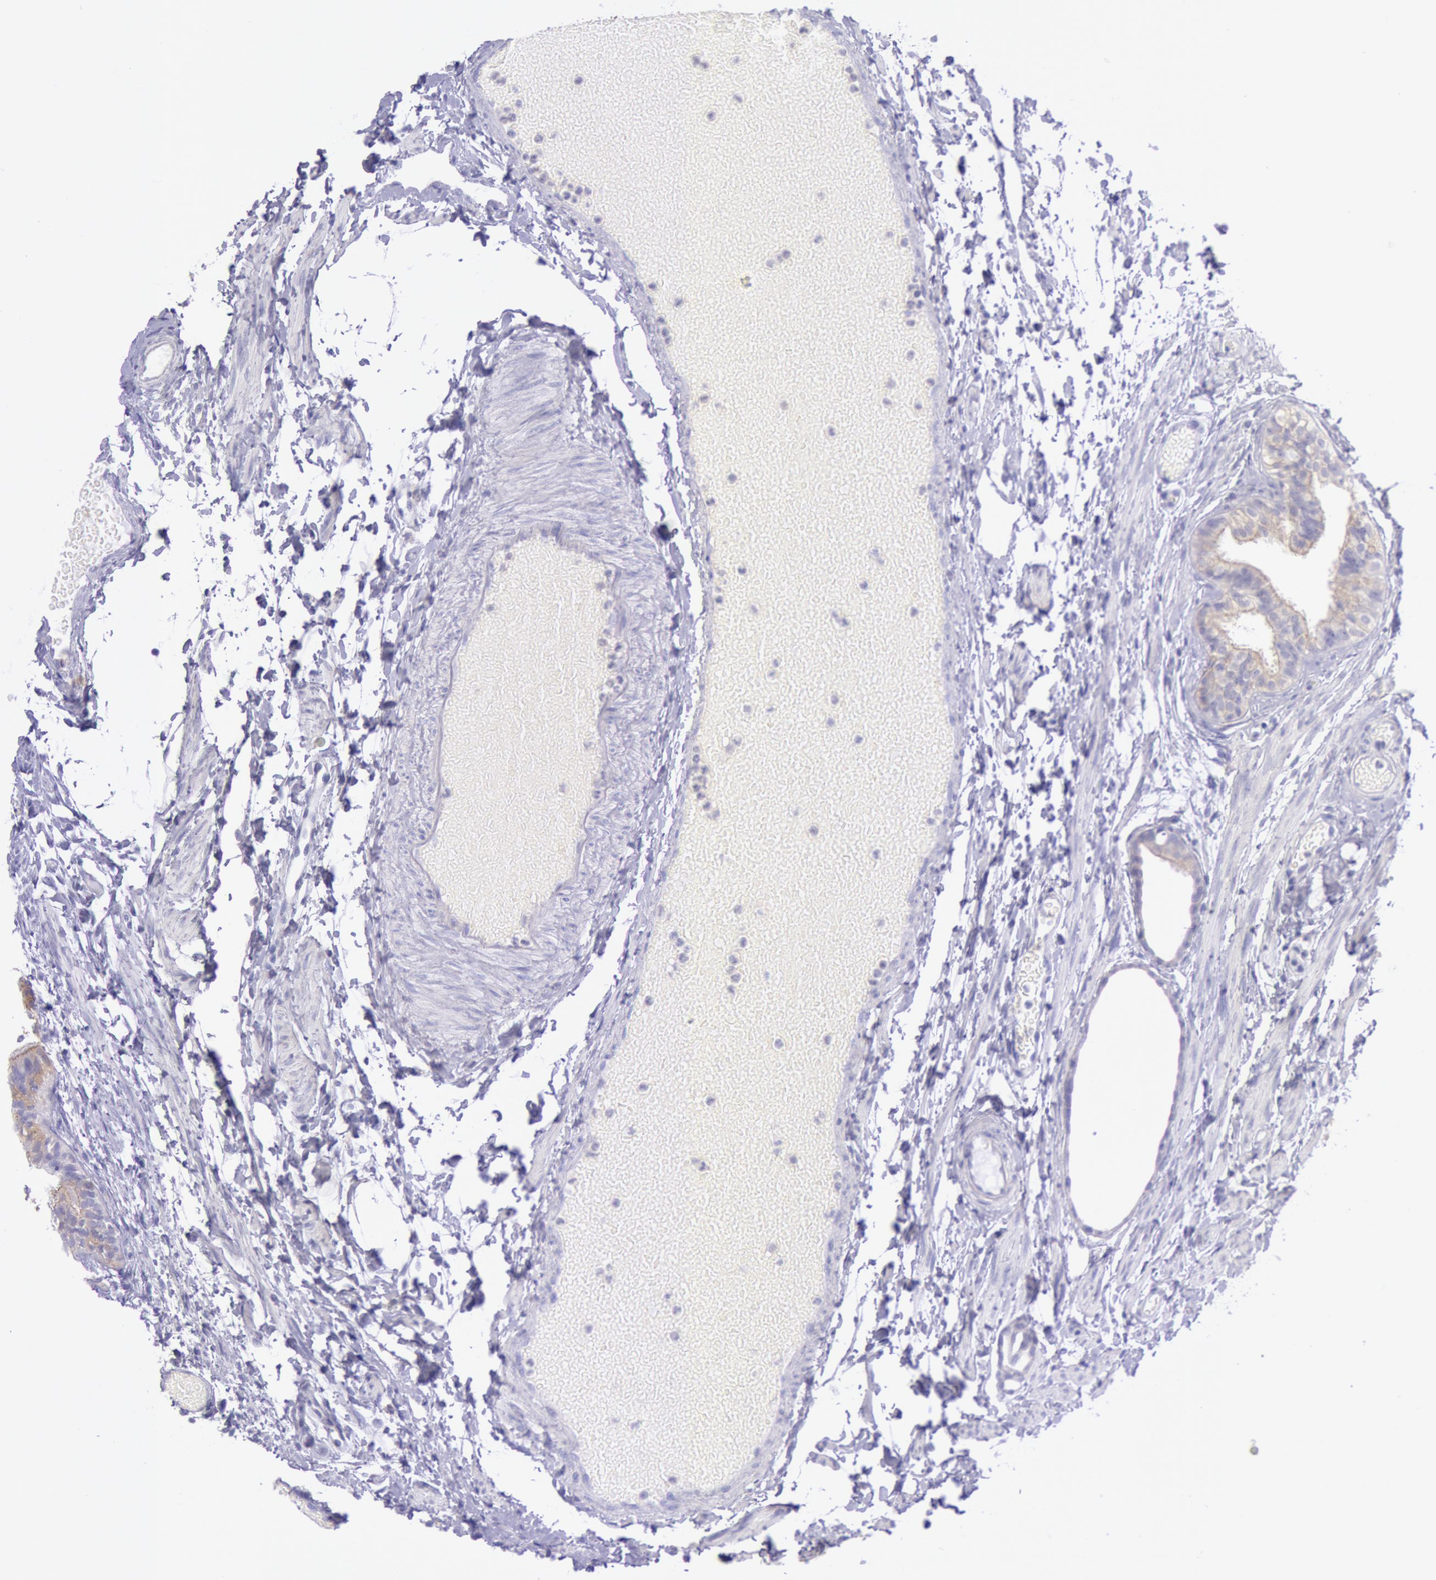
{"staining": {"intensity": "negative", "quantity": "none", "location": "none"}, "tissue": "fallopian tube", "cell_type": "Glandular cells", "image_type": "normal", "snomed": [{"axis": "morphology", "description": "Normal tissue, NOS"}, {"axis": "morphology", "description": "Dermoid, NOS"}, {"axis": "topography", "description": "Fallopian tube"}], "caption": "Micrograph shows no protein expression in glandular cells of normal fallopian tube. (Stains: DAB (3,3'-diaminobenzidine) IHC with hematoxylin counter stain, Microscopy: brightfield microscopy at high magnification).", "gene": "MYH1", "patient": {"sex": "female", "age": 33}}